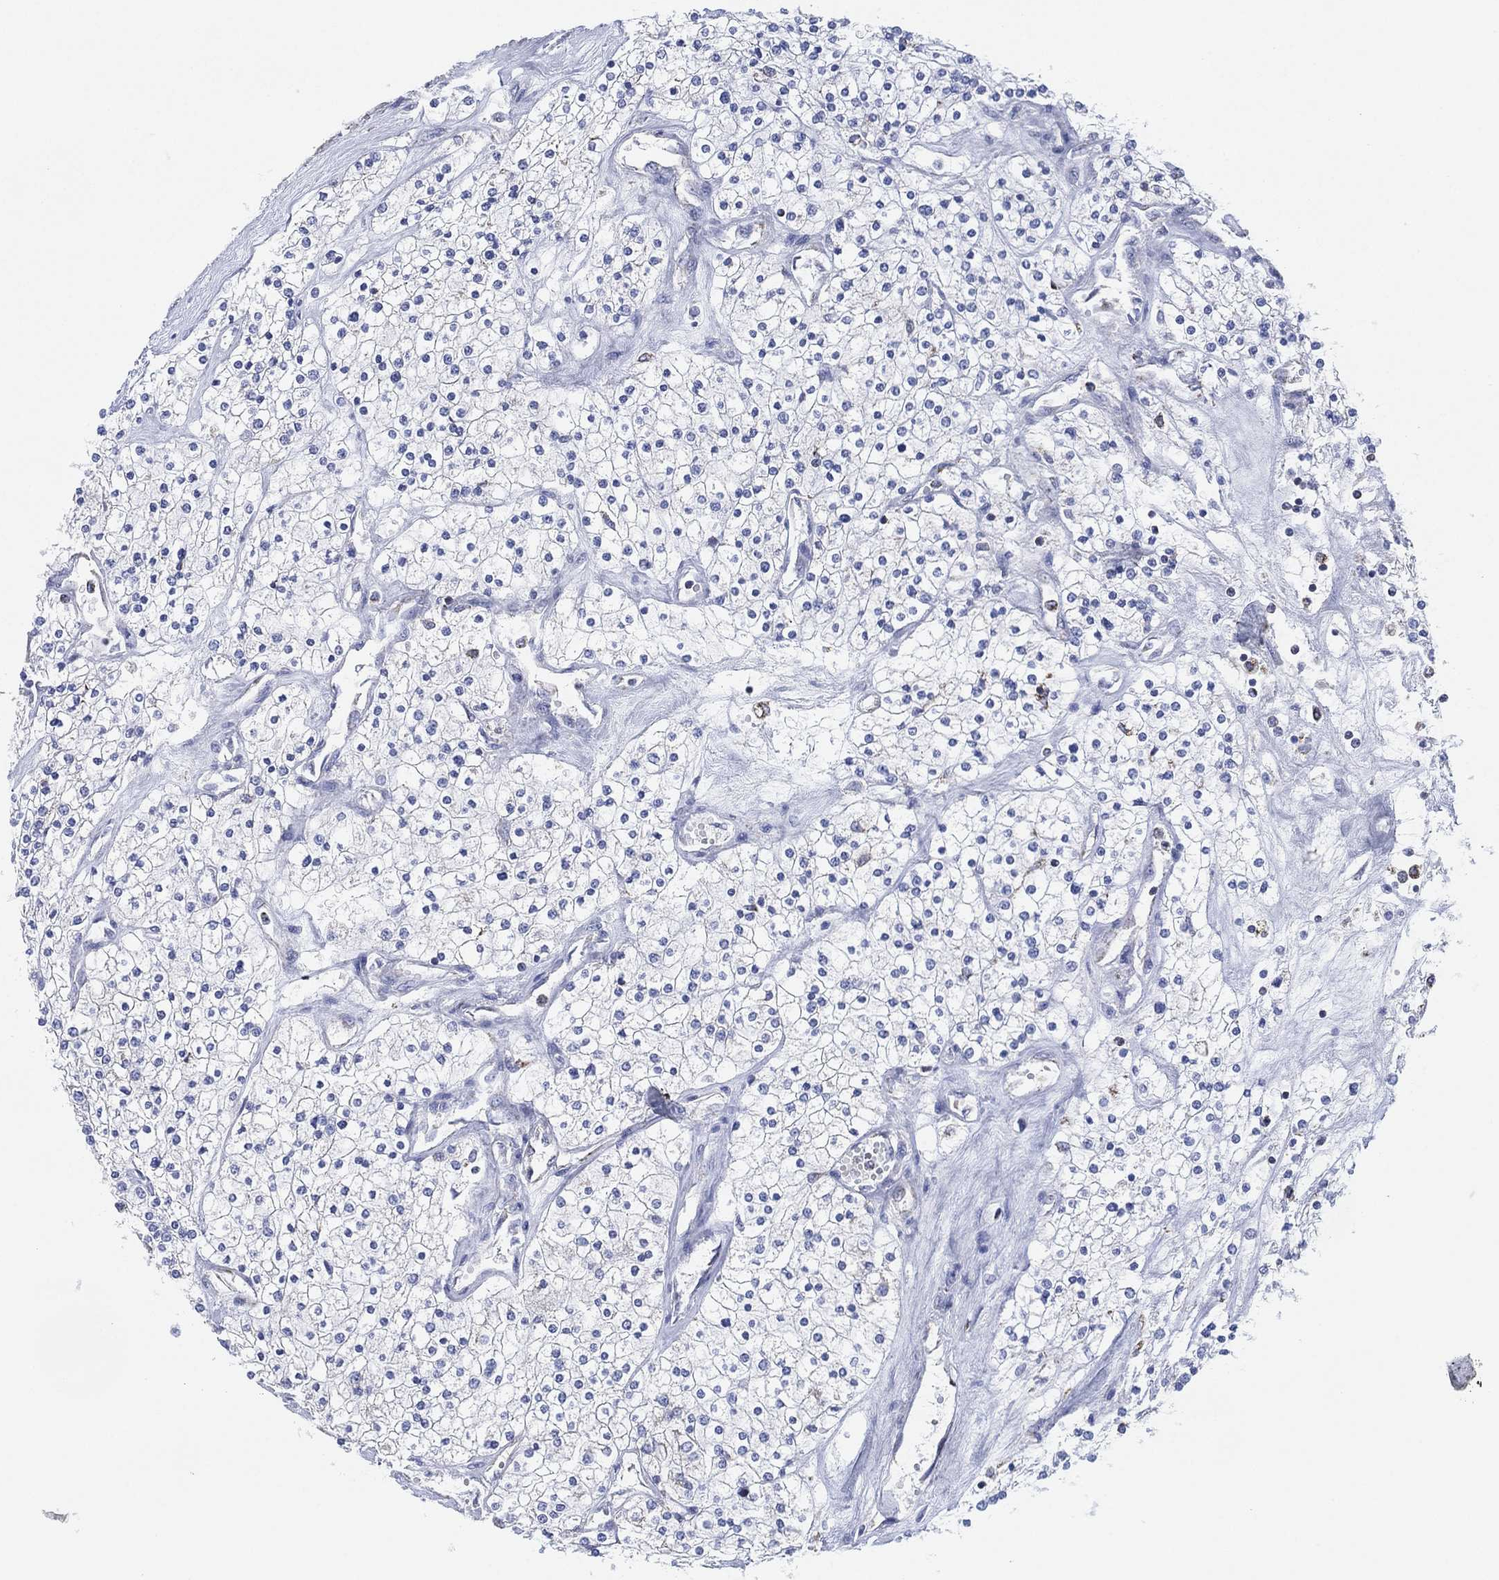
{"staining": {"intensity": "negative", "quantity": "none", "location": "none"}, "tissue": "renal cancer", "cell_type": "Tumor cells", "image_type": "cancer", "snomed": [{"axis": "morphology", "description": "Adenocarcinoma, NOS"}, {"axis": "topography", "description": "Kidney"}], "caption": "Histopathology image shows no significant protein staining in tumor cells of renal cancer (adenocarcinoma). (Immunohistochemistry (ihc), brightfield microscopy, high magnification).", "gene": "CFTR", "patient": {"sex": "male", "age": 80}}